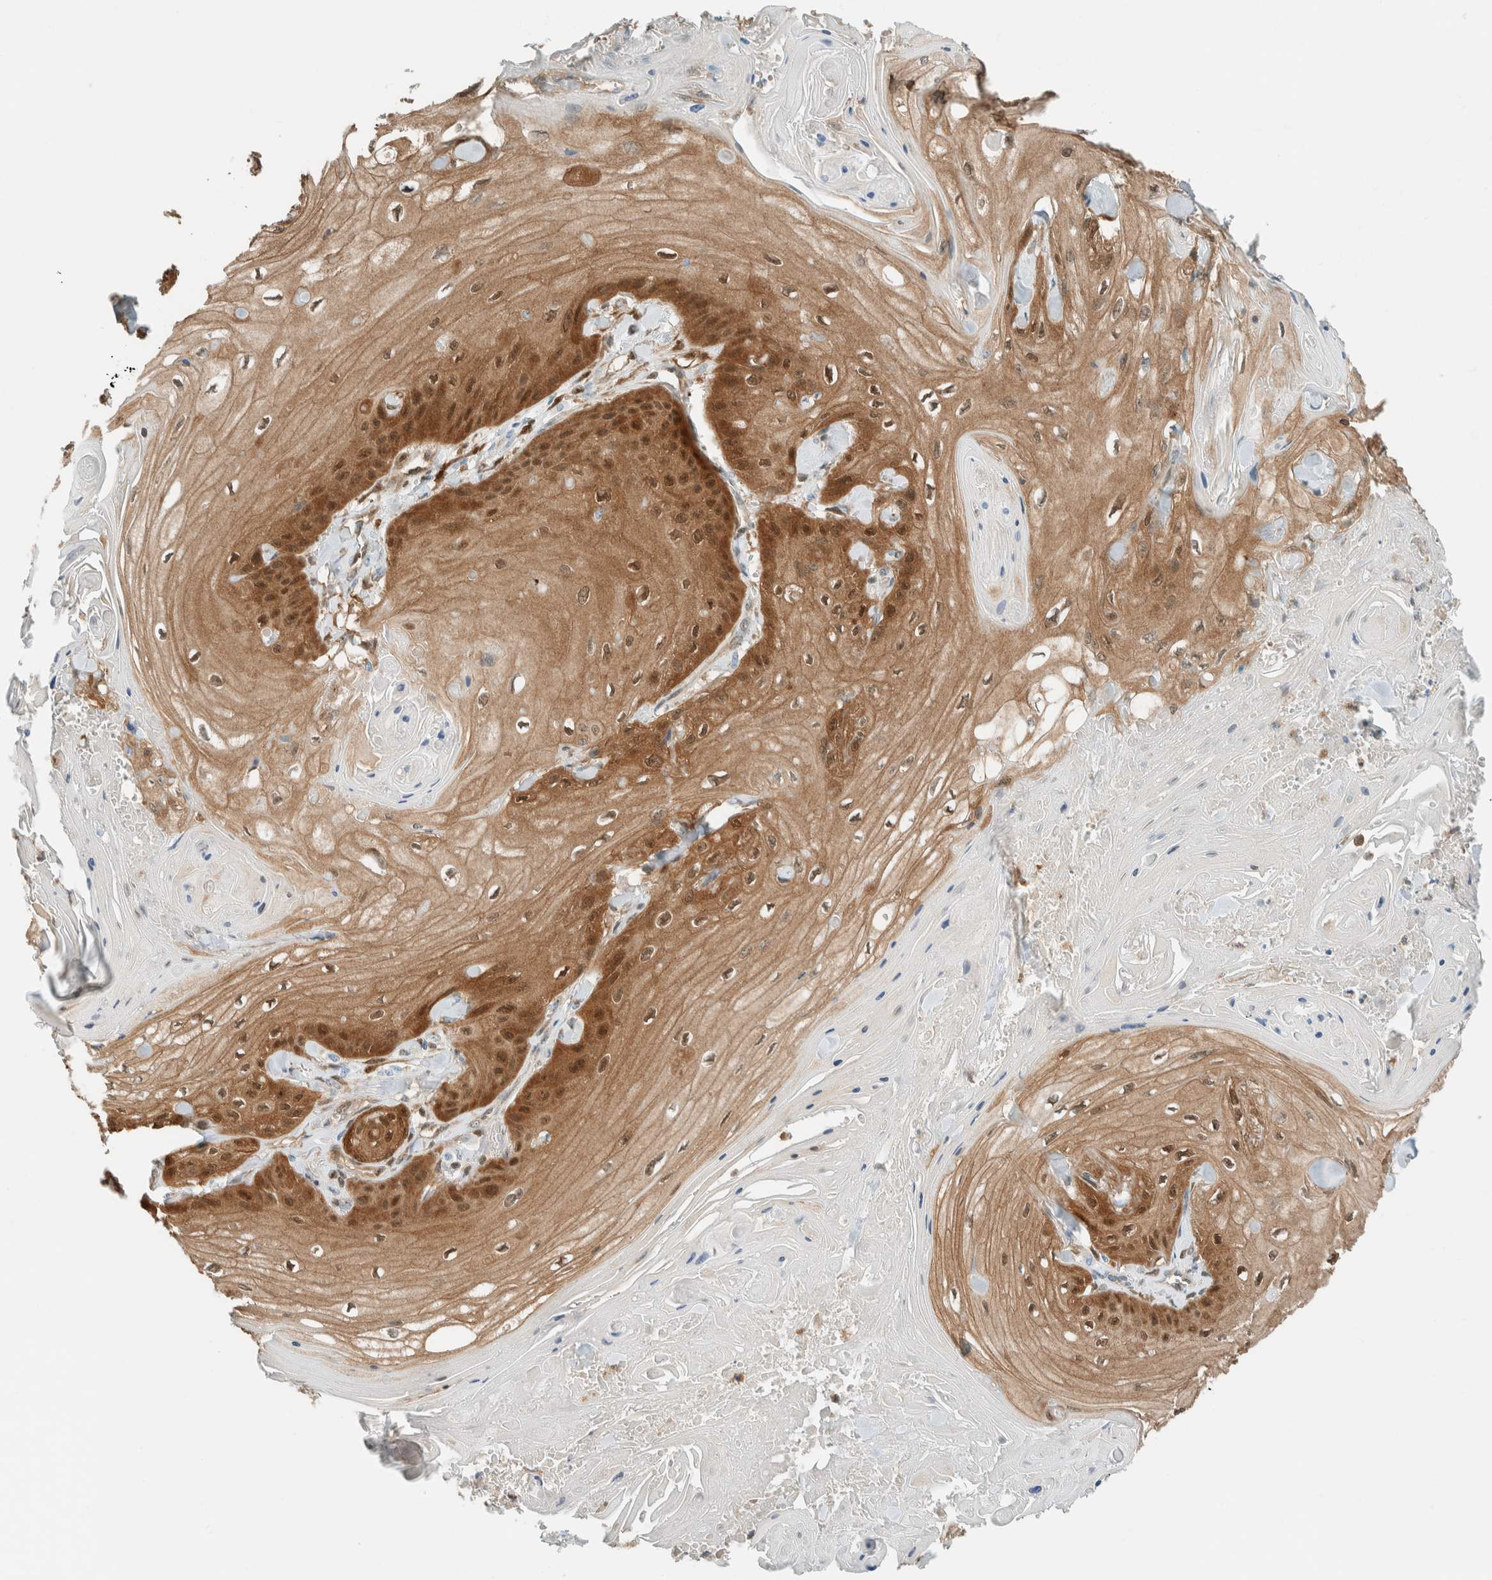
{"staining": {"intensity": "moderate", "quantity": ">75%", "location": "cytoplasmic/membranous,nuclear"}, "tissue": "skin cancer", "cell_type": "Tumor cells", "image_type": "cancer", "snomed": [{"axis": "morphology", "description": "Squamous cell carcinoma, NOS"}, {"axis": "topography", "description": "Skin"}], "caption": "A high-resolution histopathology image shows IHC staining of skin squamous cell carcinoma, which exhibits moderate cytoplasmic/membranous and nuclear staining in about >75% of tumor cells.", "gene": "NXN", "patient": {"sex": "male", "age": 74}}